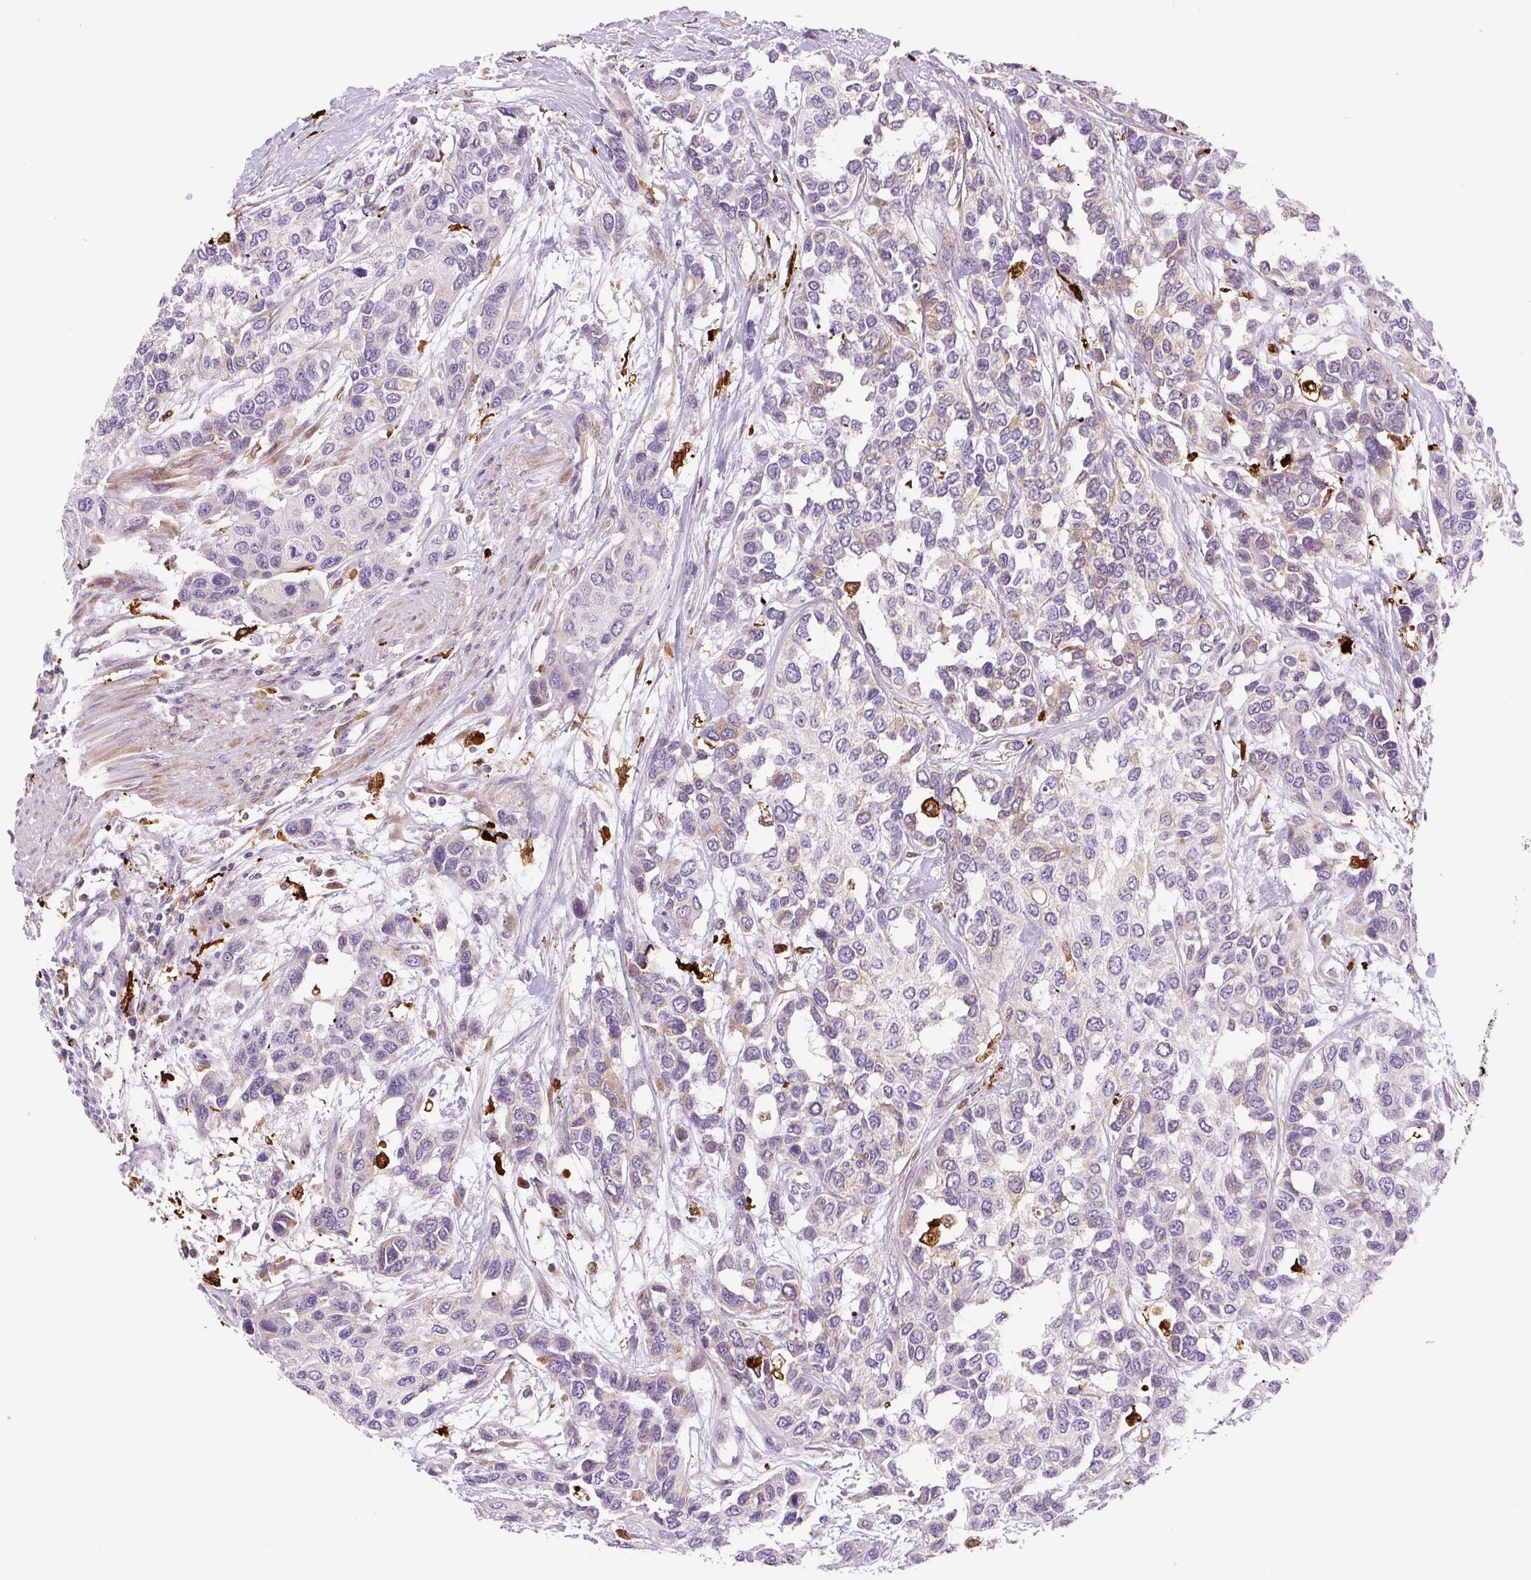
{"staining": {"intensity": "weak", "quantity": "<25%", "location": "cytoplasmic/membranous"}, "tissue": "urothelial cancer", "cell_type": "Tumor cells", "image_type": "cancer", "snomed": [{"axis": "morphology", "description": "Normal tissue, NOS"}, {"axis": "morphology", "description": "Urothelial carcinoma, High grade"}, {"axis": "topography", "description": "Vascular tissue"}, {"axis": "topography", "description": "Urinary bladder"}], "caption": "DAB immunohistochemical staining of urothelial cancer reveals no significant staining in tumor cells.", "gene": "FUT10", "patient": {"sex": "female", "age": 56}}